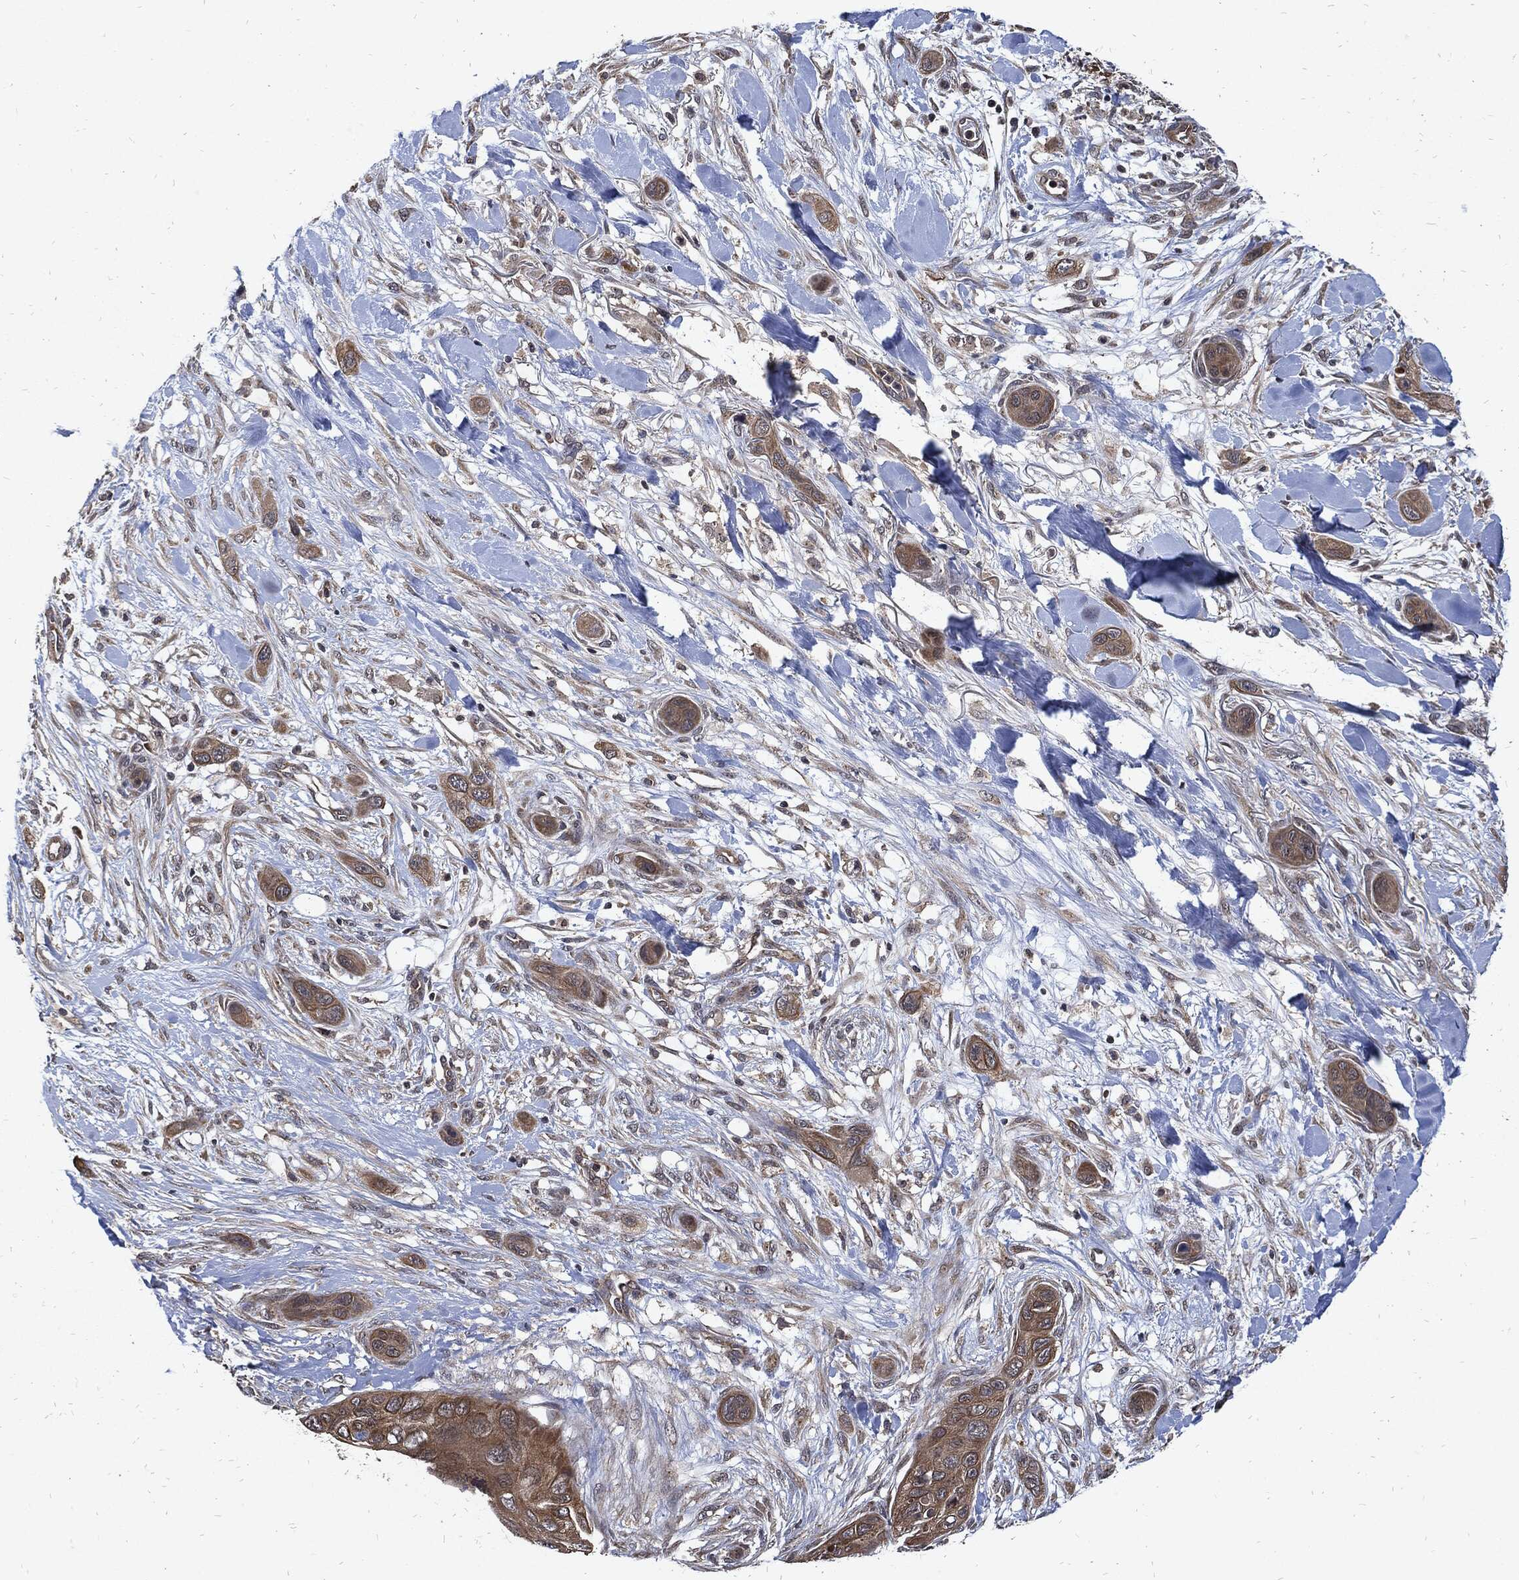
{"staining": {"intensity": "moderate", "quantity": ">75%", "location": "cytoplasmic/membranous"}, "tissue": "skin cancer", "cell_type": "Tumor cells", "image_type": "cancer", "snomed": [{"axis": "morphology", "description": "Squamous cell carcinoma, NOS"}, {"axis": "topography", "description": "Skin"}], "caption": "A high-resolution histopathology image shows immunohistochemistry staining of skin squamous cell carcinoma, which exhibits moderate cytoplasmic/membranous staining in about >75% of tumor cells.", "gene": "DCTN1", "patient": {"sex": "male", "age": 78}}